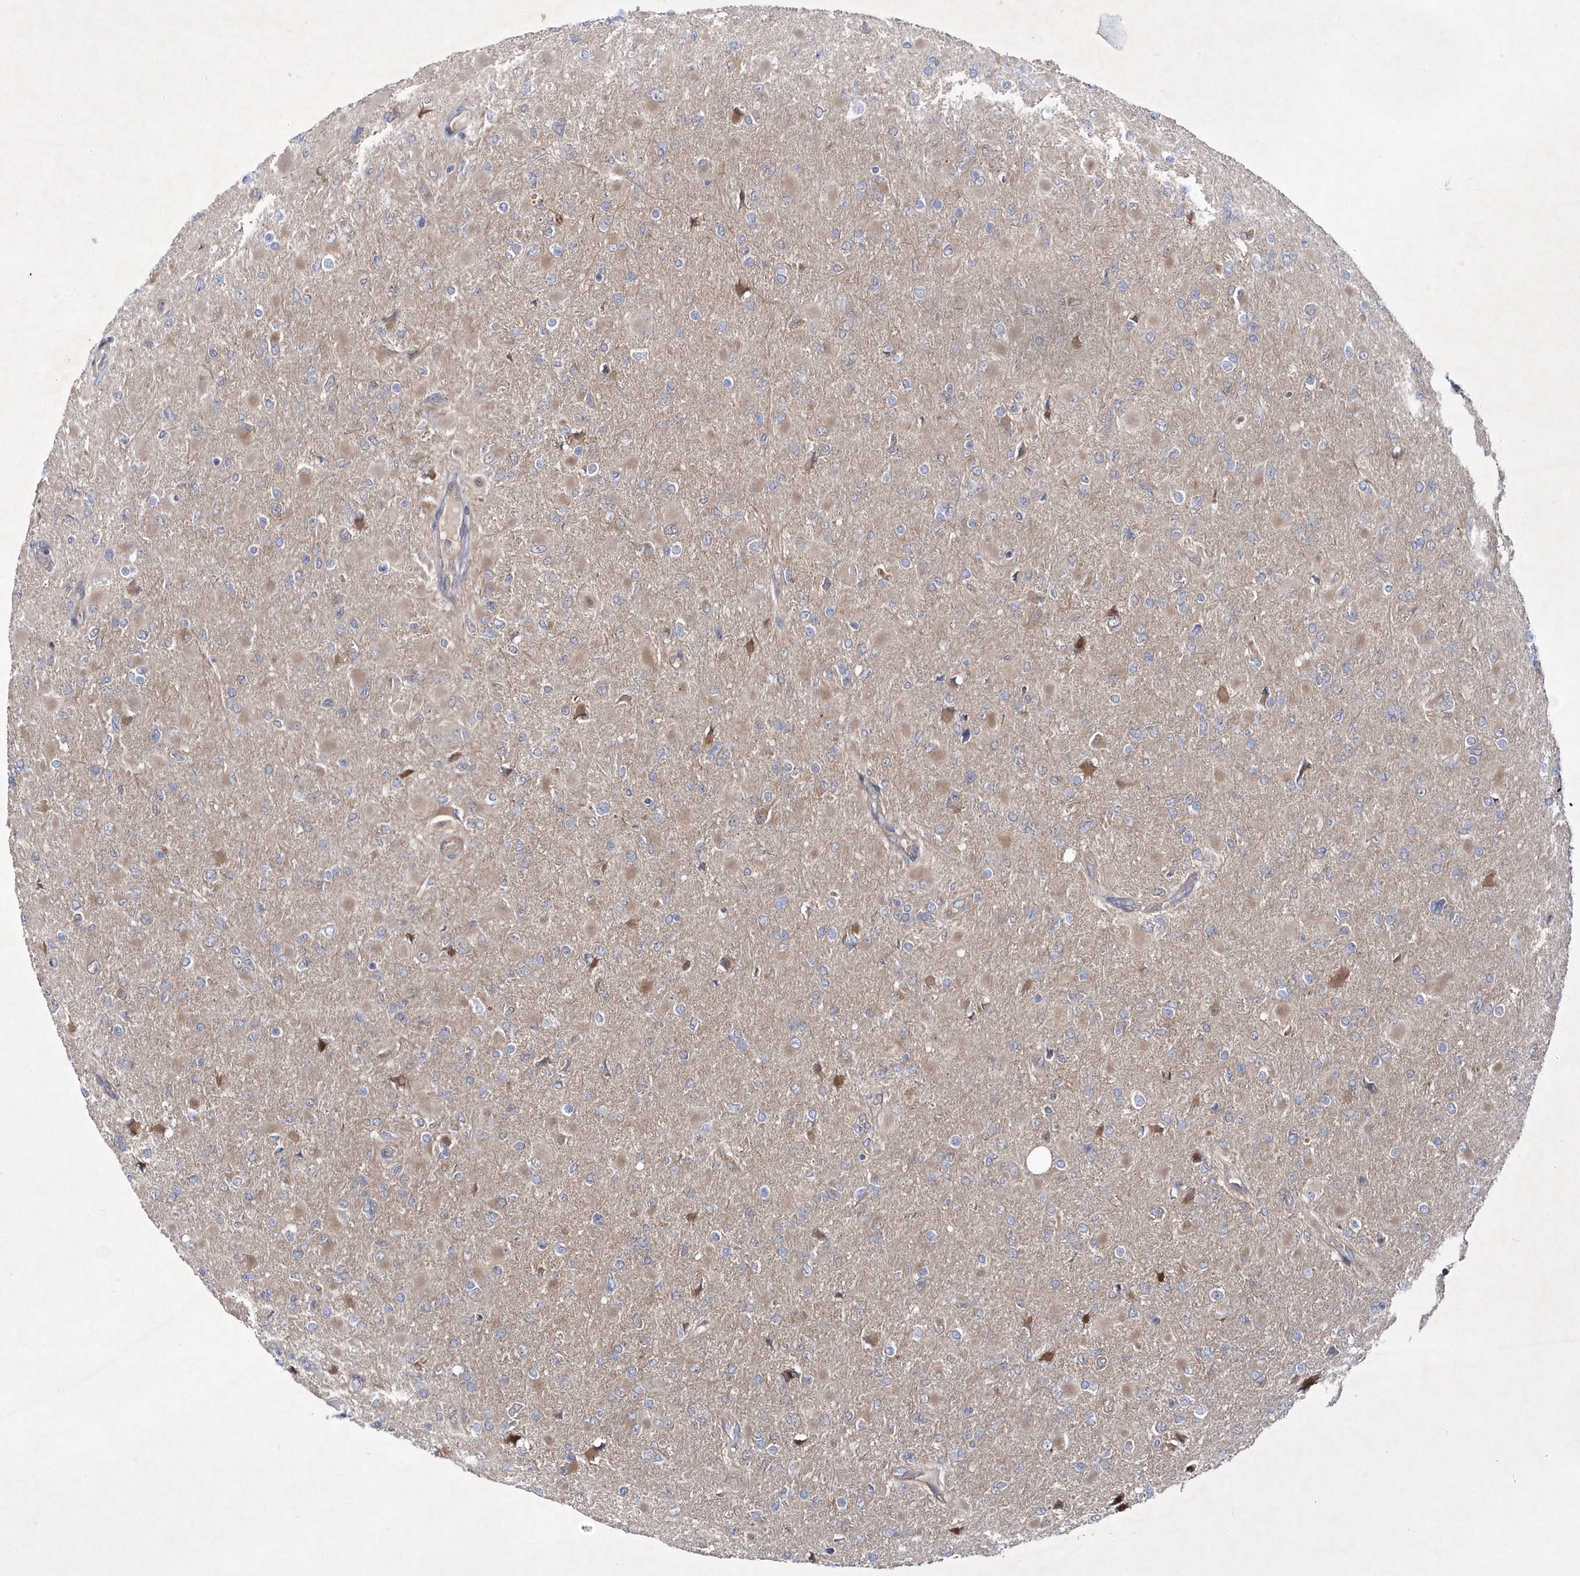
{"staining": {"intensity": "negative", "quantity": "none", "location": "none"}, "tissue": "glioma", "cell_type": "Tumor cells", "image_type": "cancer", "snomed": [{"axis": "morphology", "description": "Glioma, malignant, High grade"}, {"axis": "topography", "description": "Cerebral cortex"}], "caption": "The image exhibits no significant expression in tumor cells of malignant glioma (high-grade). (DAB immunohistochemistry (IHC) visualized using brightfield microscopy, high magnification).", "gene": "DSPP", "patient": {"sex": "female", "age": 36}}